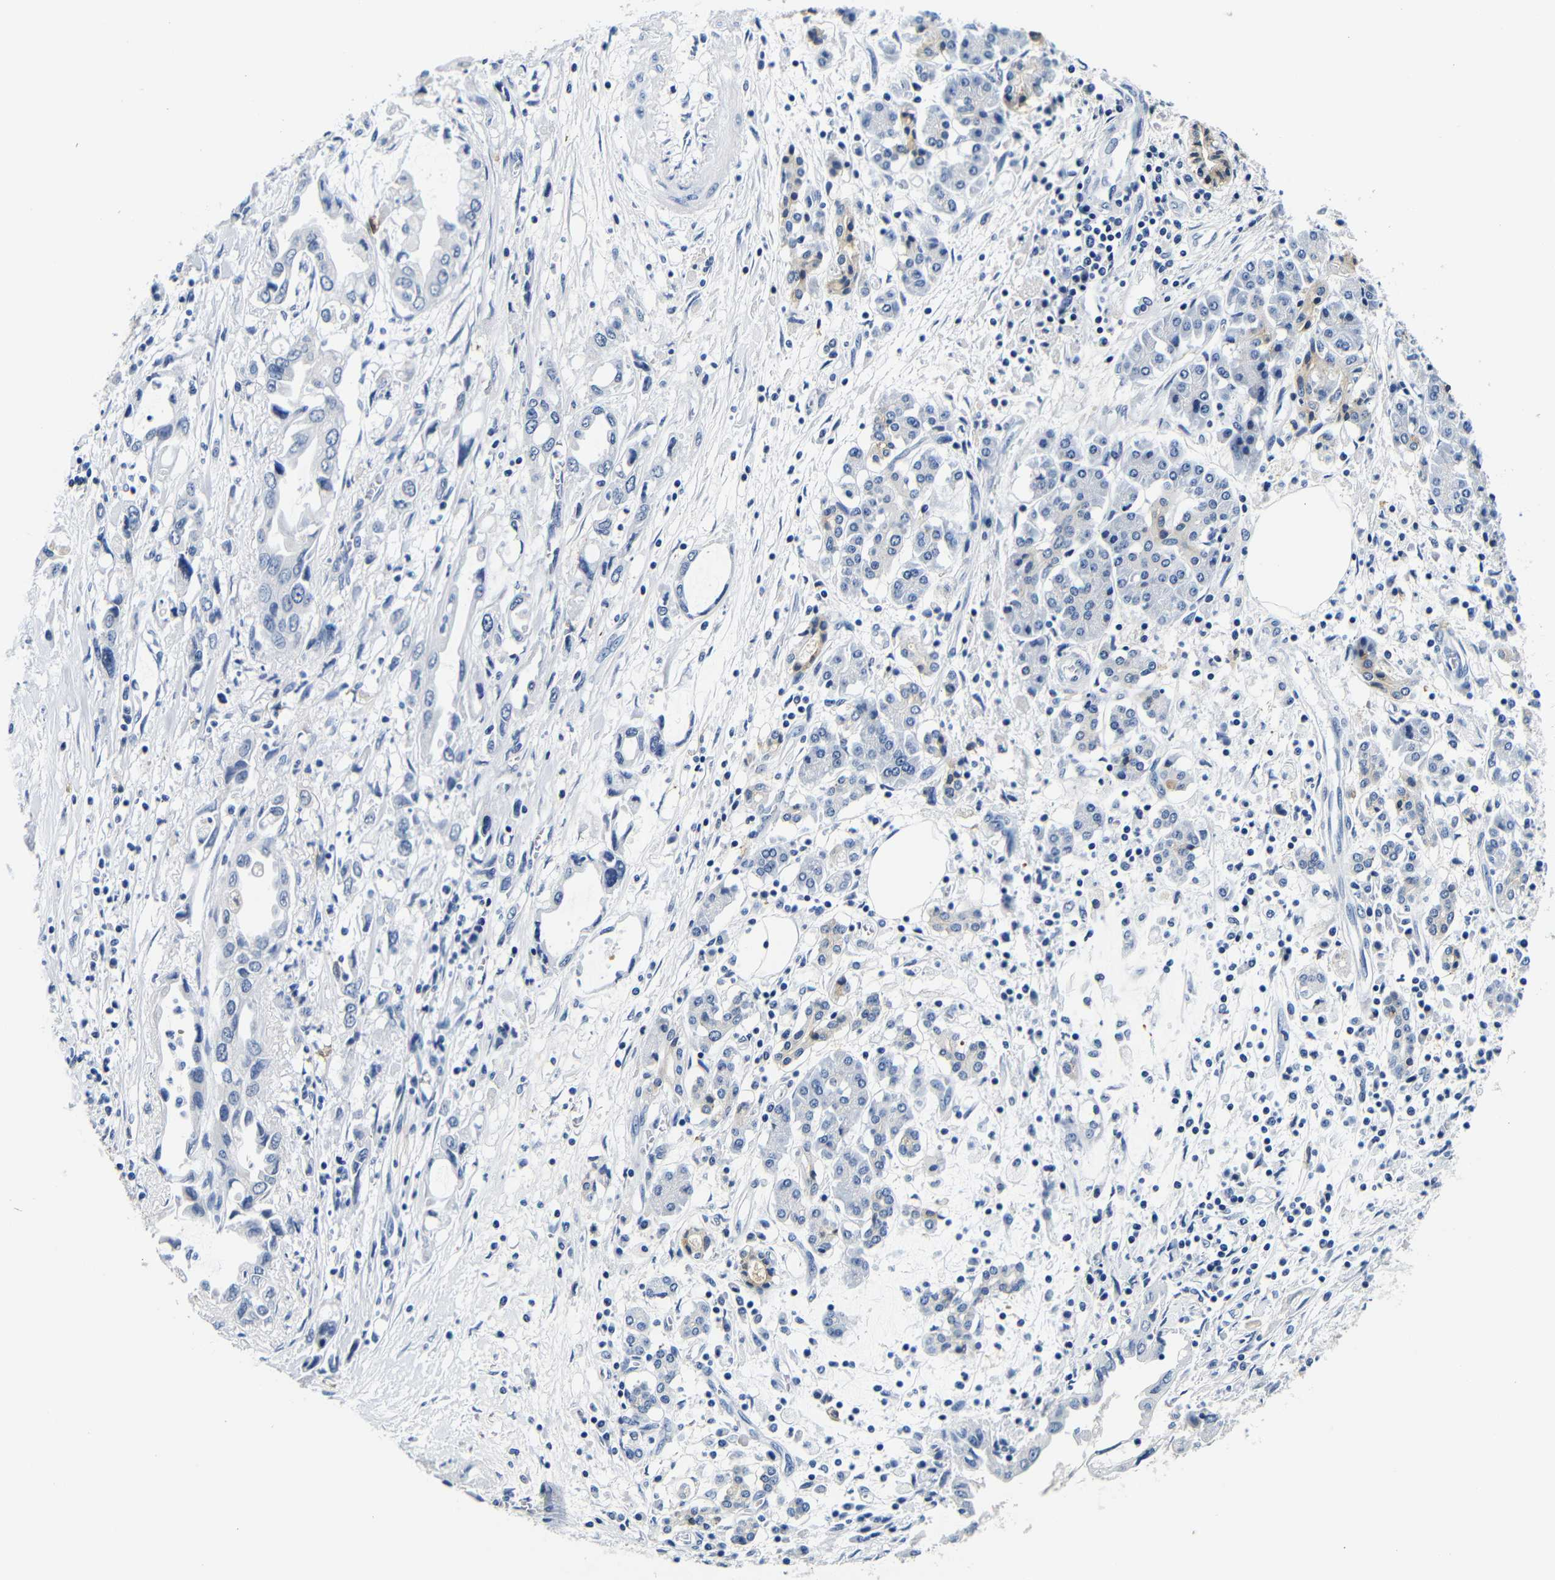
{"staining": {"intensity": "negative", "quantity": "none", "location": "none"}, "tissue": "pancreatic cancer", "cell_type": "Tumor cells", "image_type": "cancer", "snomed": [{"axis": "morphology", "description": "Adenocarcinoma, NOS"}, {"axis": "topography", "description": "Pancreas"}], "caption": "DAB immunohistochemical staining of human pancreatic cancer reveals no significant positivity in tumor cells. Brightfield microscopy of IHC stained with DAB (brown) and hematoxylin (blue), captured at high magnification.", "gene": "GP1BA", "patient": {"sex": "female", "age": 57}}